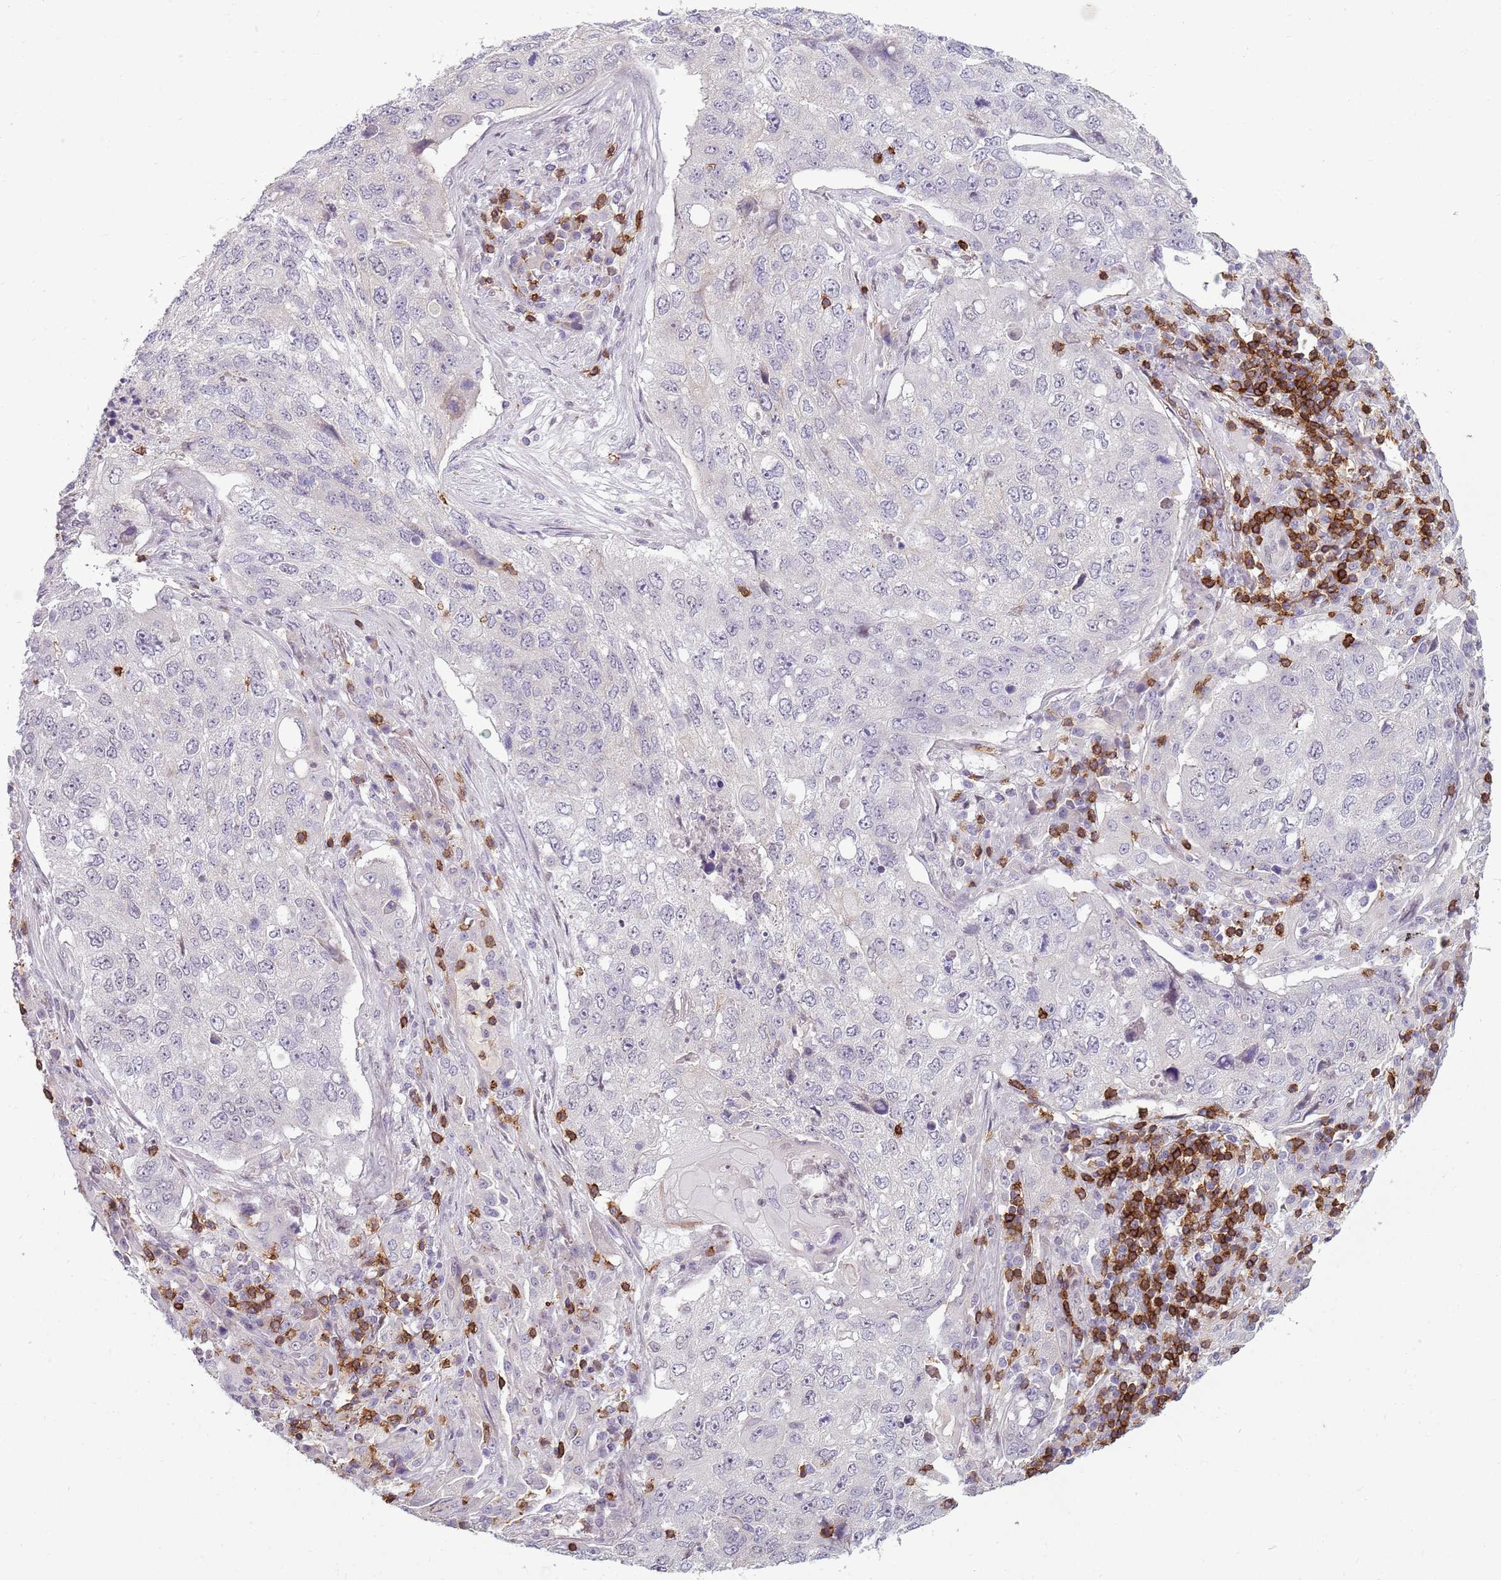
{"staining": {"intensity": "negative", "quantity": "none", "location": "none"}, "tissue": "lung cancer", "cell_type": "Tumor cells", "image_type": "cancer", "snomed": [{"axis": "morphology", "description": "Squamous cell carcinoma, NOS"}, {"axis": "topography", "description": "Lung"}], "caption": "High power microscopy micrograph of an immunohistochemistry image of lung cancer, revealing no significant staining in tumor cells. (Immunohistochemistry, brightfield microscopy, high magnification).", "gene": "ZNF583", "patient": {"sex": "female", "age": 63}}